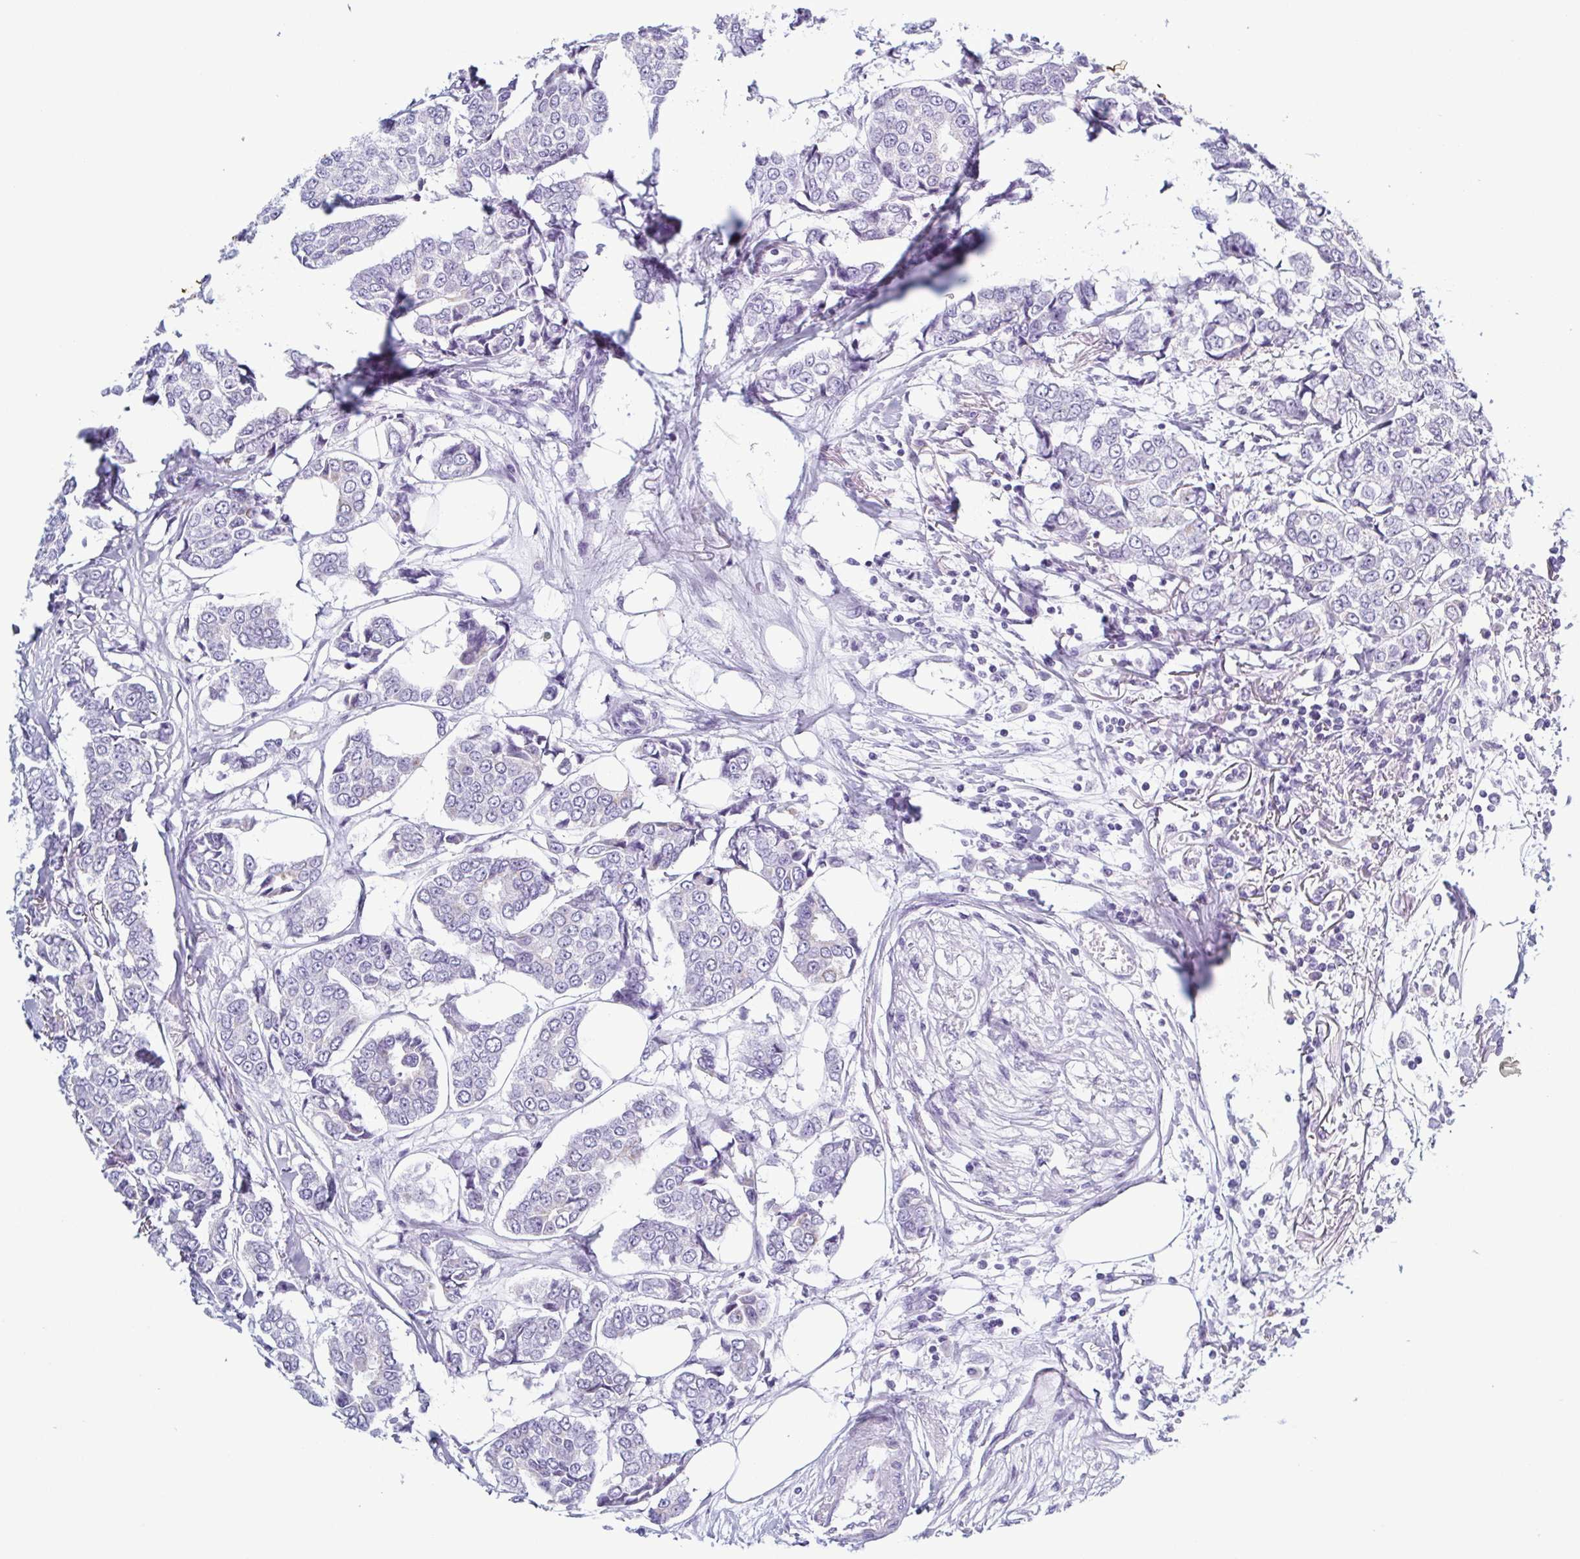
{"staining": {"intensity": "negative", "quantity": "none", "location": "none"}, "tissue": "breast cancer", "cell_type": "Tumor cells", "image_type": "cancer", "snomed": [{"axis": "morphology", "description": "Duct carcinoma"}, {"axis": "topography", "description": "Breast"}], "caption": "A high-resolution micrograph shows immunohistochemistry staining of breast invasive ductal carcinoma, which shows no significant positivity in tumor cells.", "gene": "KRT10", "patient": {"sex": "female", "age": 94}}